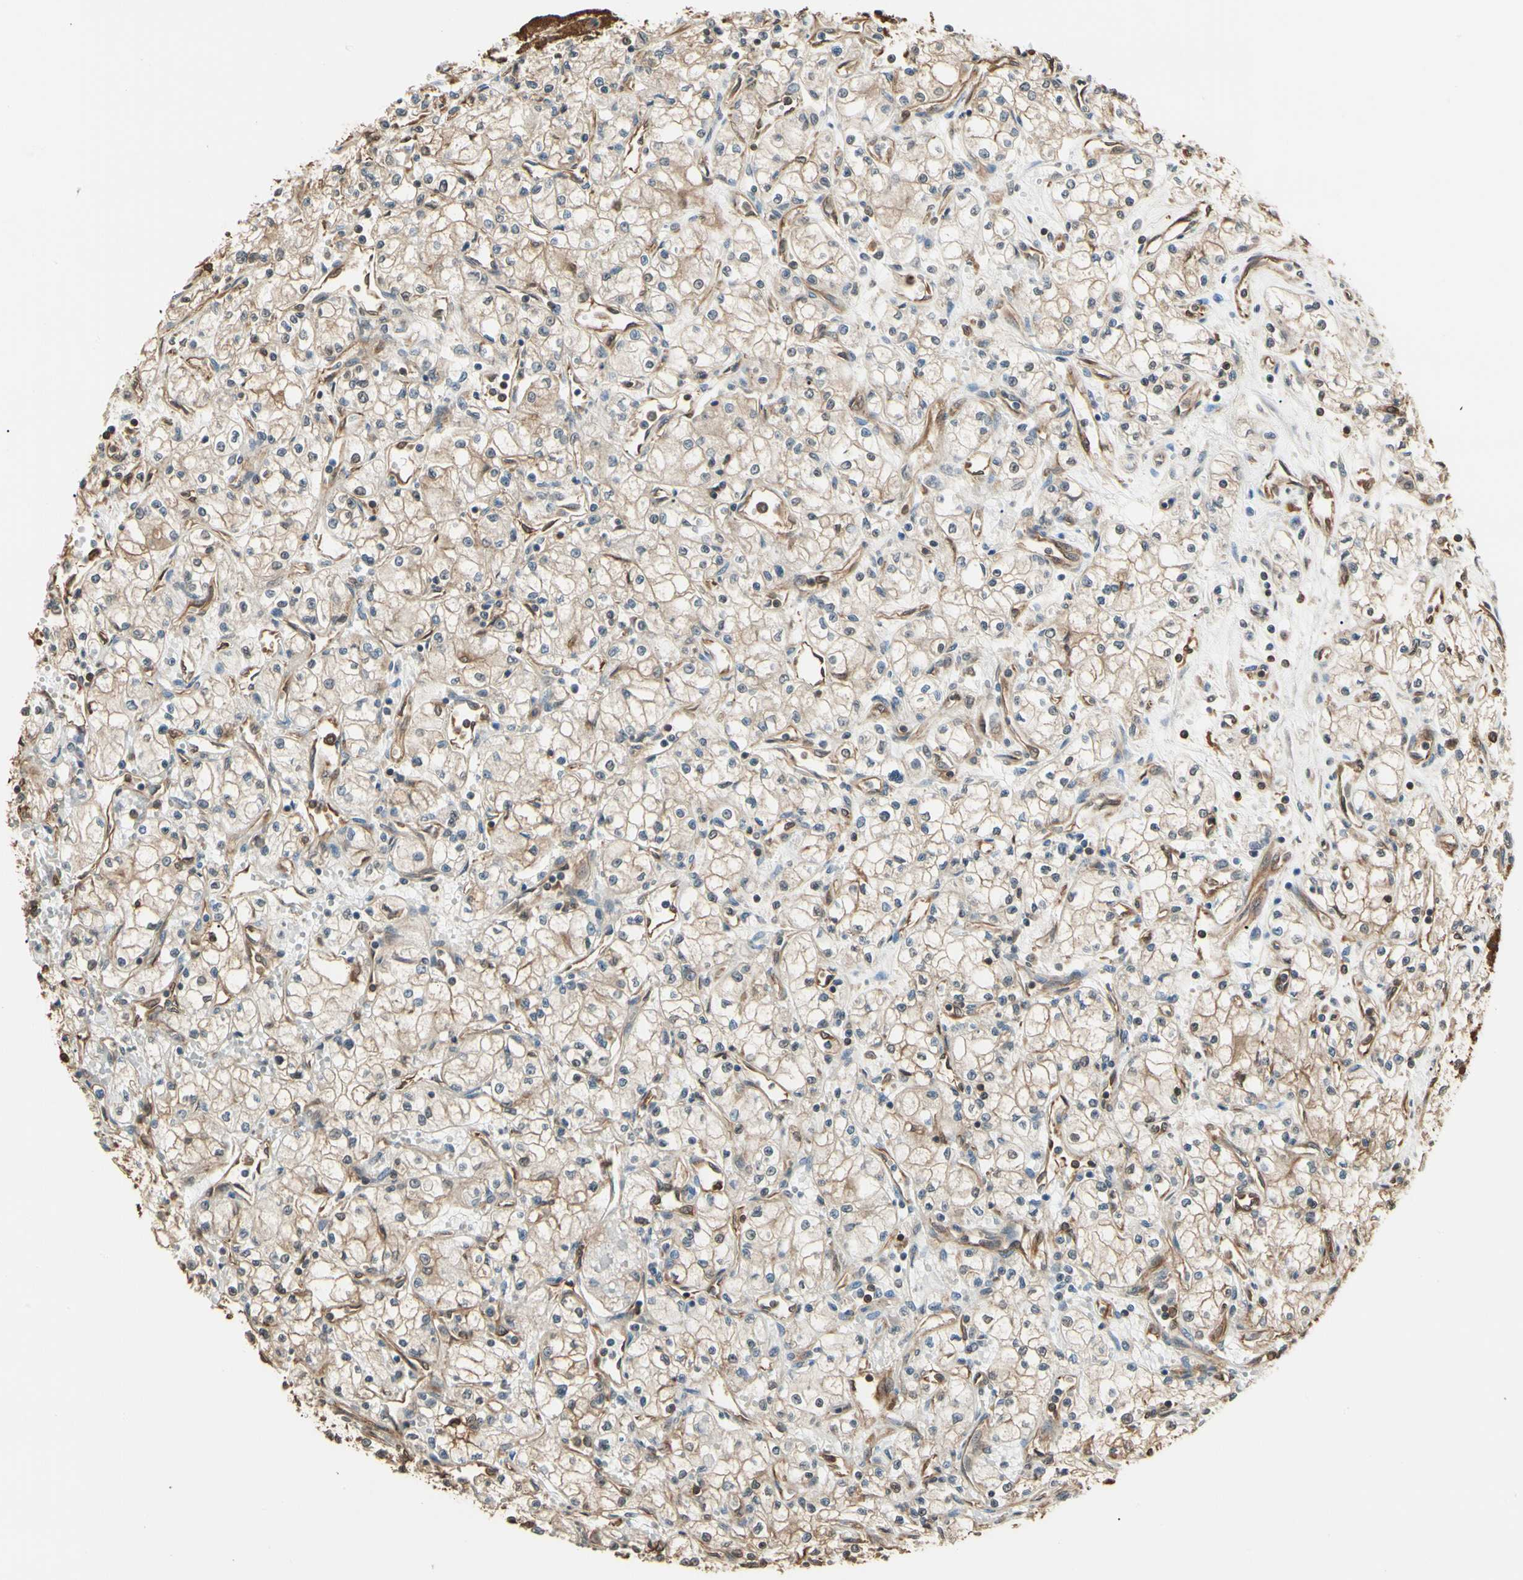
{"staining": {"intensity": "moderate", "quantity": "25%-75%", "location": "cytoplasmic/membranous,nuclear"}, "tissue": "renal cancer", "cell_type": "Tumor cells", "image_type": "cancer", "snomed": [{"axis": "morphology", "description": "Normal tissue, NOS"}, {"axis": "morphology", "description": "Adenocarcinoma, NOS"}, {"axis": "topography", "description": "Kidney"}], "caption": "Protein expression analysis of human renal cancer reveals moderate cytoplasmic/membranous and nuclear expression in approximately 25%-75% of tumor cells.", "gene": "YWHAE", "patient": {"sex": "male", "age": 59}}